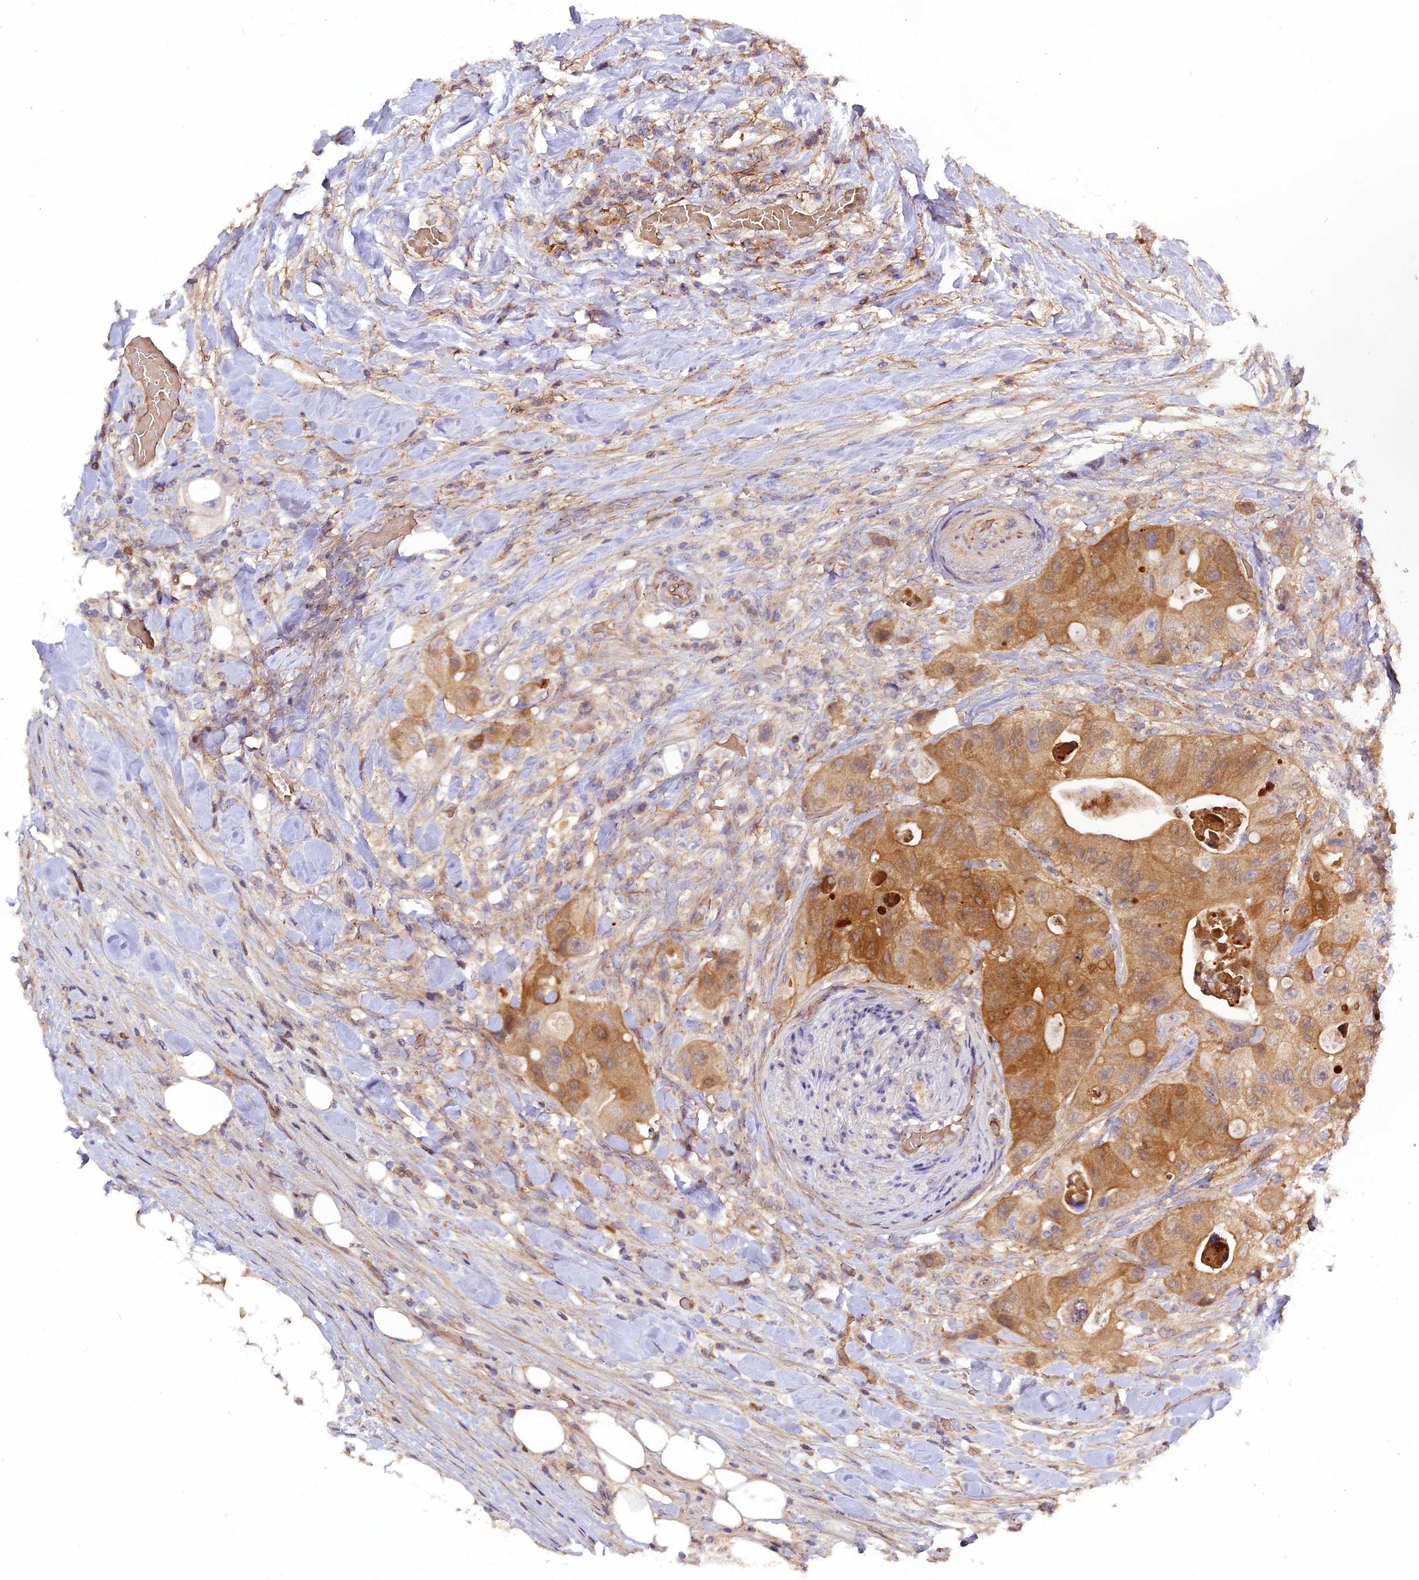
{"staining": {"intensity": "moderate", "quantity": ">75%", "location": "cytoplasmic/membranous"}, "tissue": "colorectal cancer", "cell_type": "Tumor cells", "image_type": "cancer", "snomed": [{"axis": "morphology", "description": "Adenocarcinoma, NOS"}, {"axis": "topography", "description": "Colon"}], "caption": "A brown stain labels moderate cytoplasmic/membranous staining of a protein in colorectal cancer tumor cells. The protein of interest is stained brown, and the nuclei are stained in blue (DAB (3,3'-diaminobenzidine) IHC with brightfield microscopy, high magnification).", "gene": "RPIA", "patient": {"sex": "female", "age": 46}}